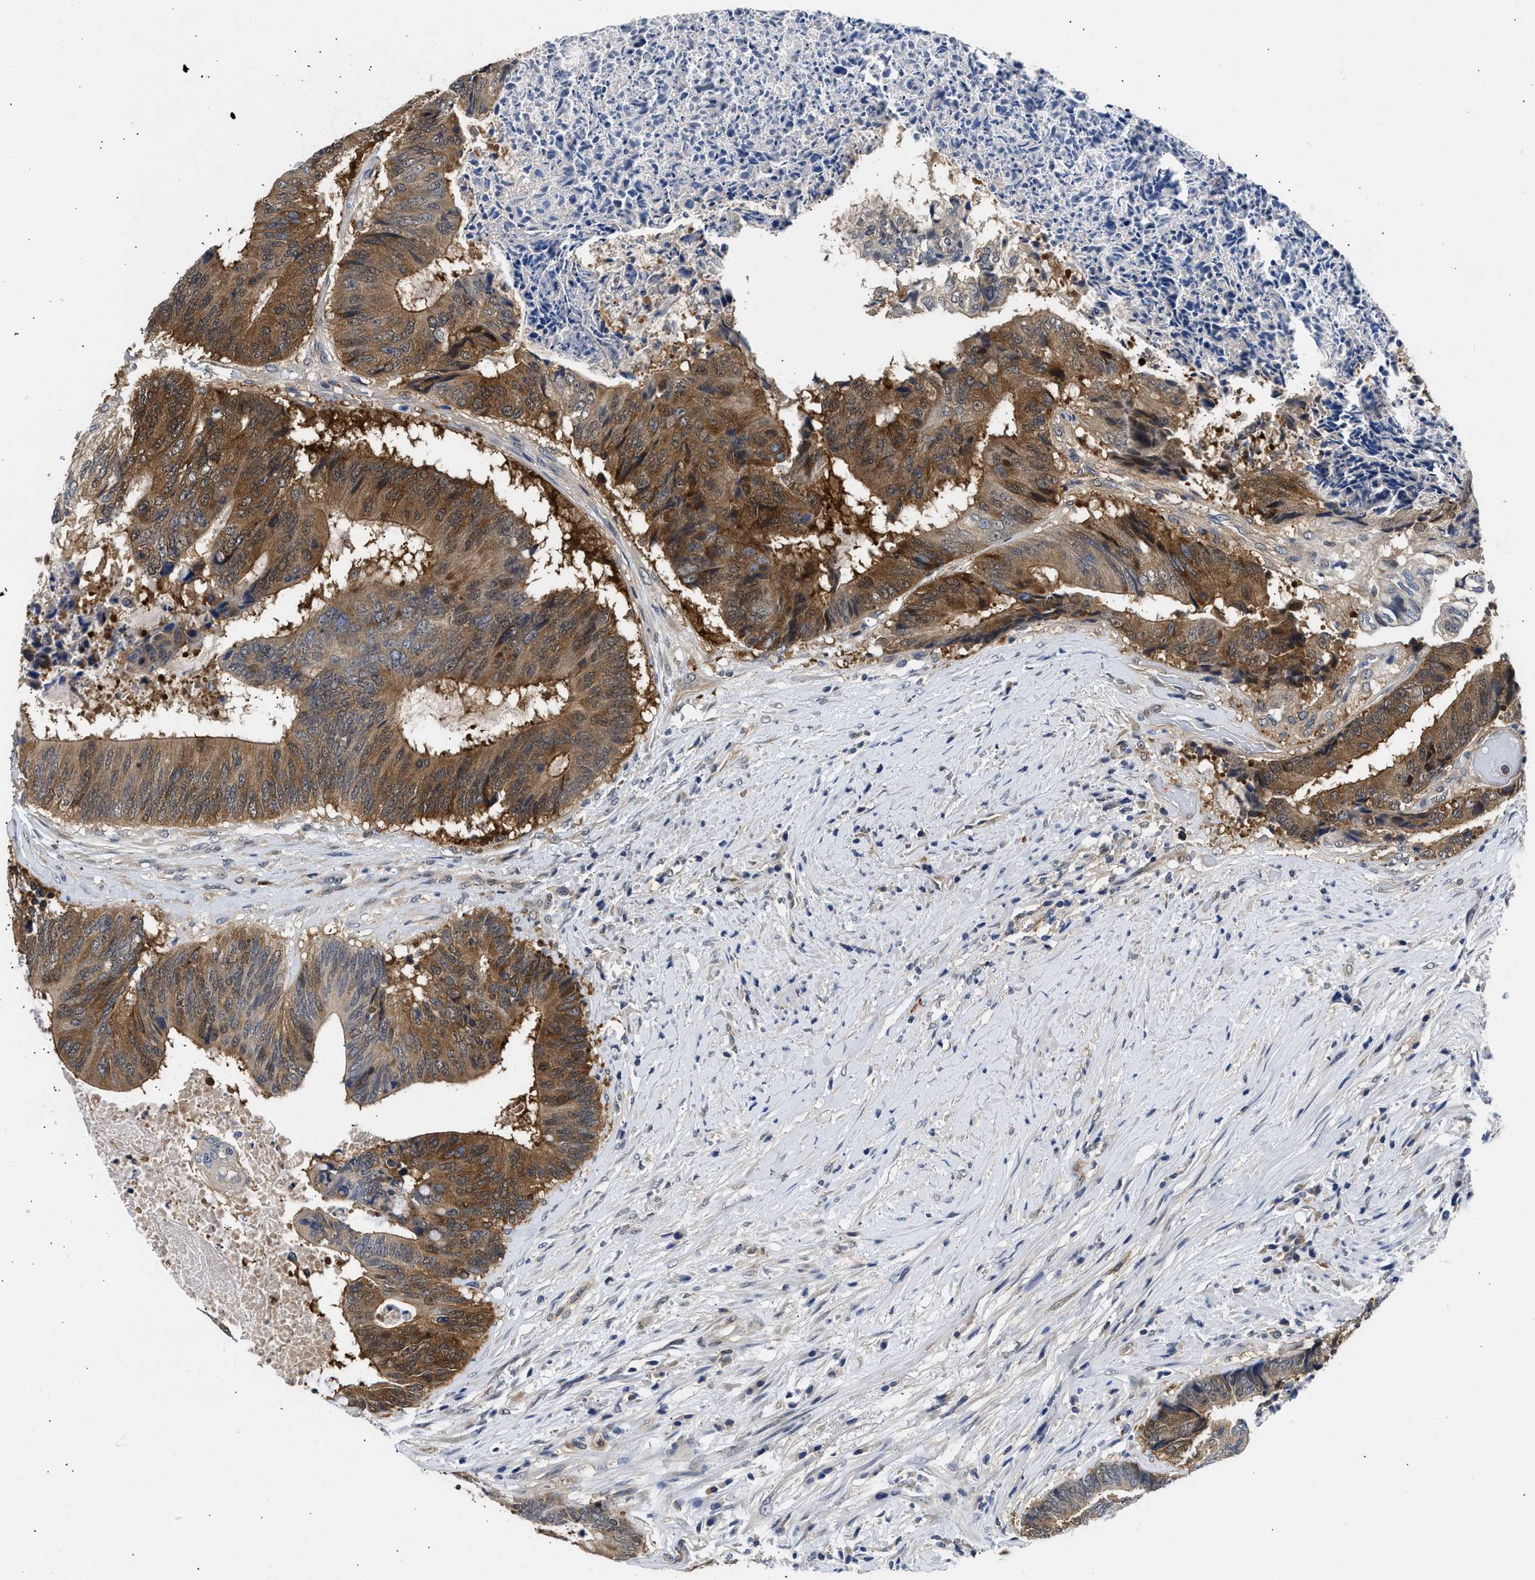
{"staining": {"intensity": "moderate", "quantity": ">75%", "location": "cytoplasmic/membranous"}, "tissue": "colorectal cancer", "cell_type": "Tumor cells", "image_type": "cancer", "snomed": [{"axis": "morphology", "description": "Adenocarcinoma, NOS"}, {"axis": "topography", "description": "Rectum"}], "caption": "Protein staining of colorectal cancer tissue displays moderate cytoplasmic/membranous staining in approximately >75% of tumor cells.", "gene": "XPO5", "patient": {"sex": "male", "age": 72}}